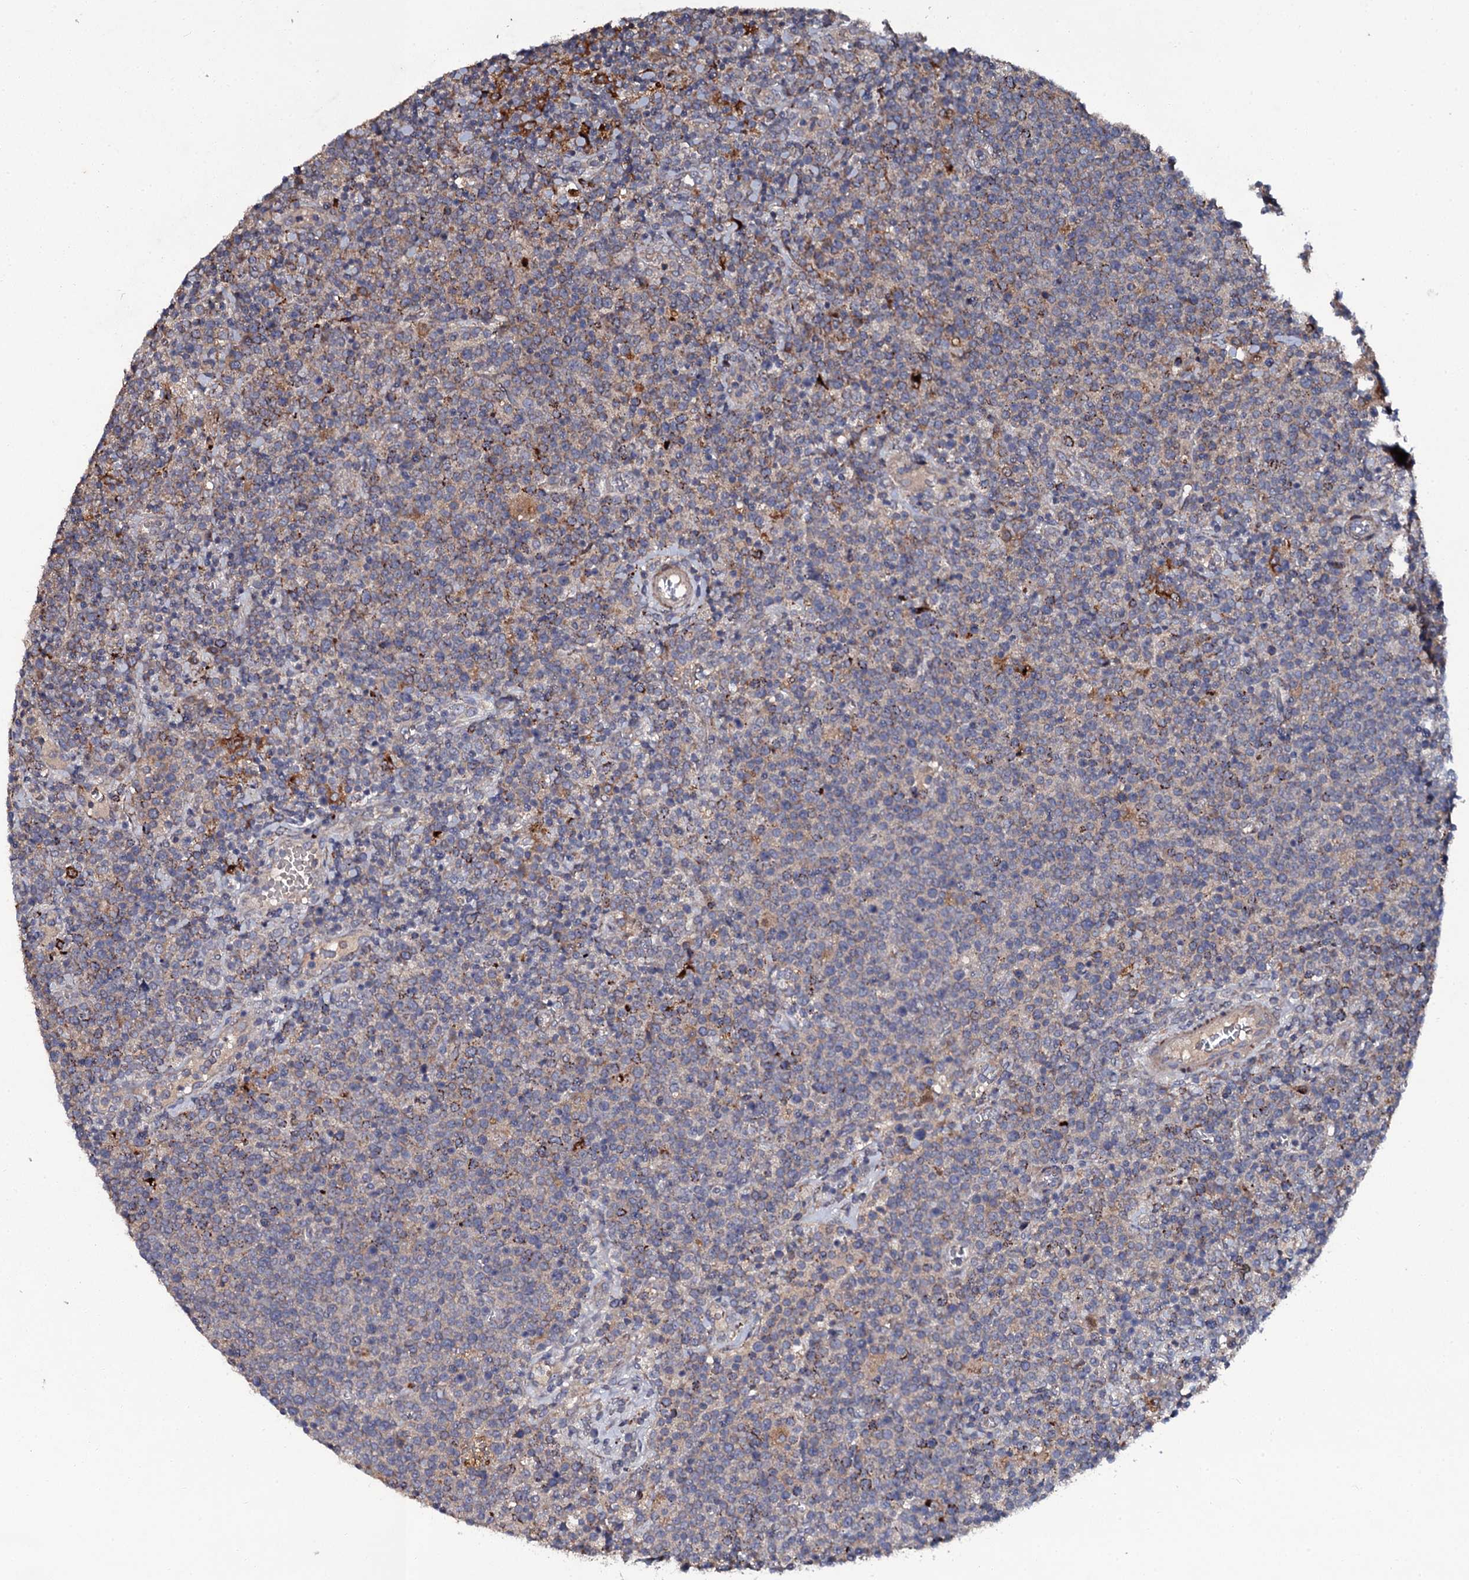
{"staining": {"intensity": "weak", "quantity": "<25%", "location": "cytoplasmic/membranous"}, "tissue": "lymphoma", "cell_type": "Tumor cells", "image_type": "cancer", "snomed": [{"axis": "morphology", "description": "Malignant lymphoma, non-Hodgkin's type, High grade"}, {"axis": "topography", "description": "Lymph node"}], "caption": "Malignant lymphoma, non-Hodgkin's type (high-grade) was stained to show a protein in brown. There is no significant positivity in tumor cells.", "gene": "LRRC28", "patient": {"sex": "male", "age": 61}}